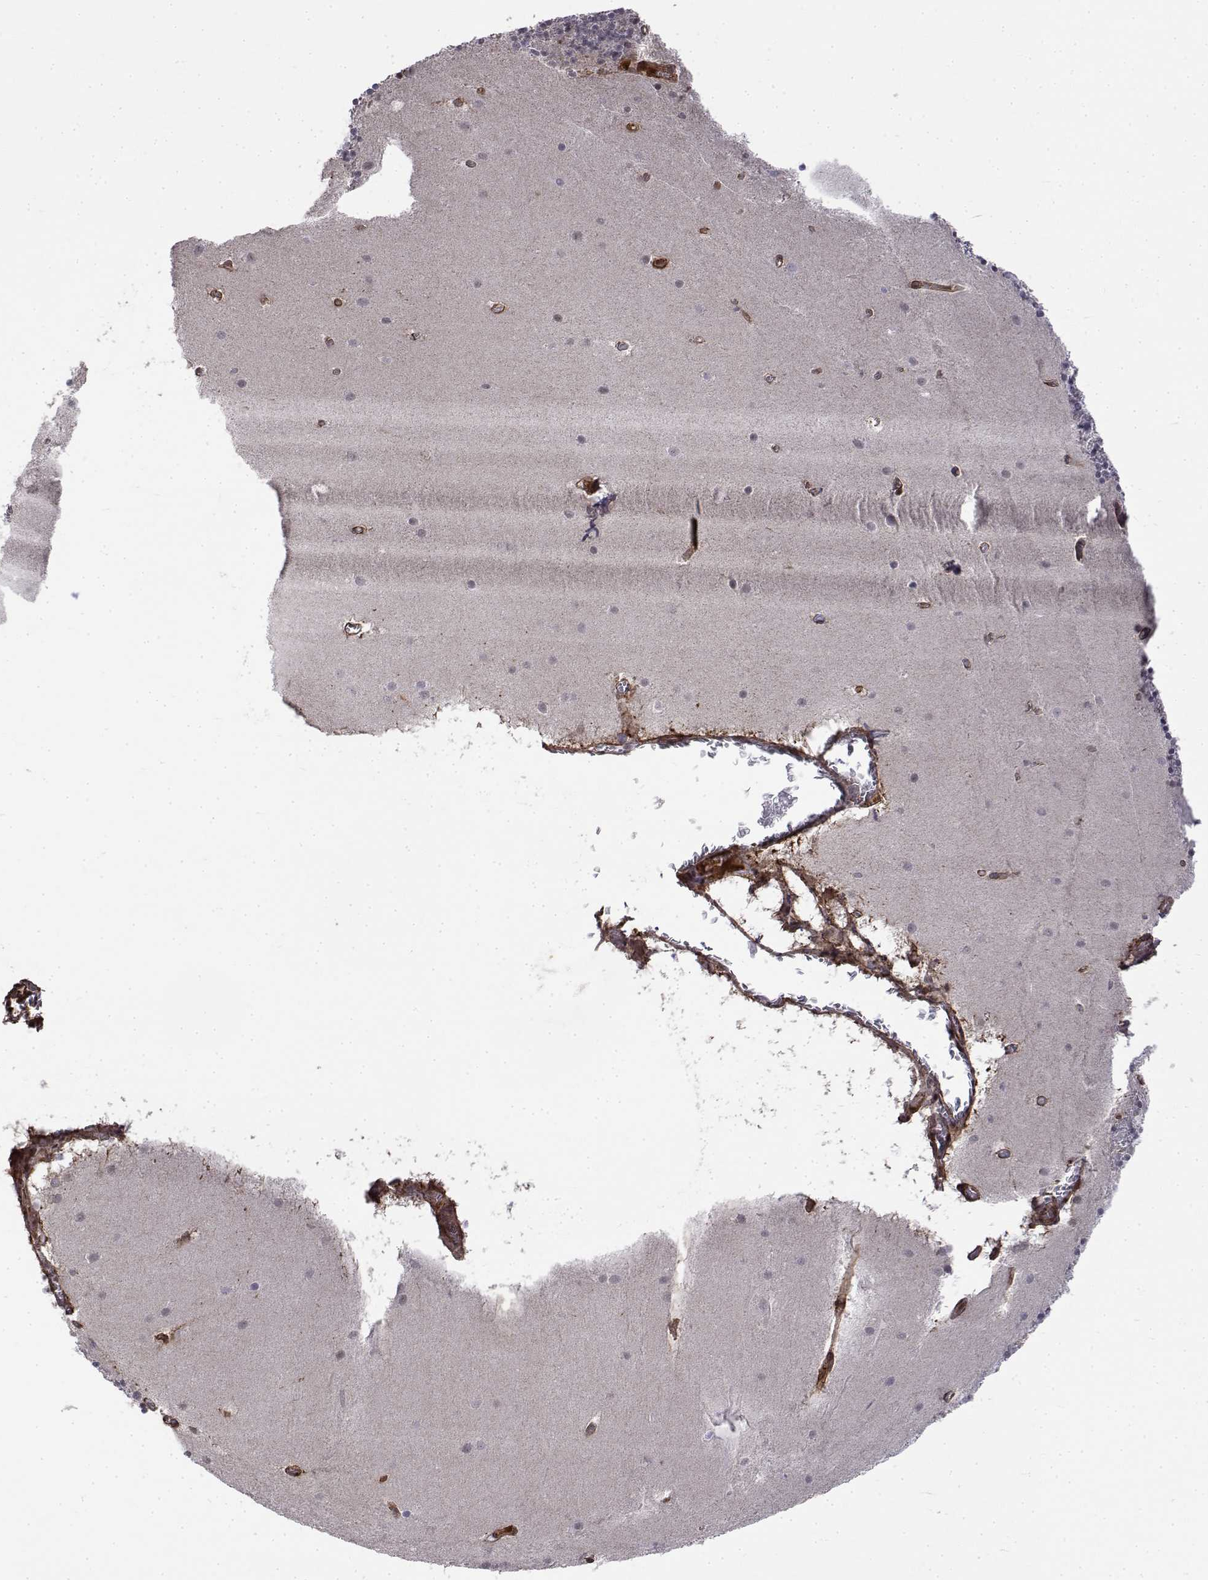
{"staining": {"intensity": "negative", "quantity": "none", "location": "none"}, "tissue": "cerebellum", "cell_type": "Cells in granular layer", "image_type": "normal", "snomed": [{"axis": "morphology", "description": "Normal tissue, NOS"}, {"axis": "topography", "description": "Cerebellum"}], "caption": "Immunohistochemistry (IHC) of benign human cerebellum exhibits no positivity in cells in granular layer. Brightfield microscopy of IHC stained with DAB (brown) and hematoxylin (blue), captured at high magnification.", "gene": "ITGA7", "patient": {"sex": "male", "age": 70}}